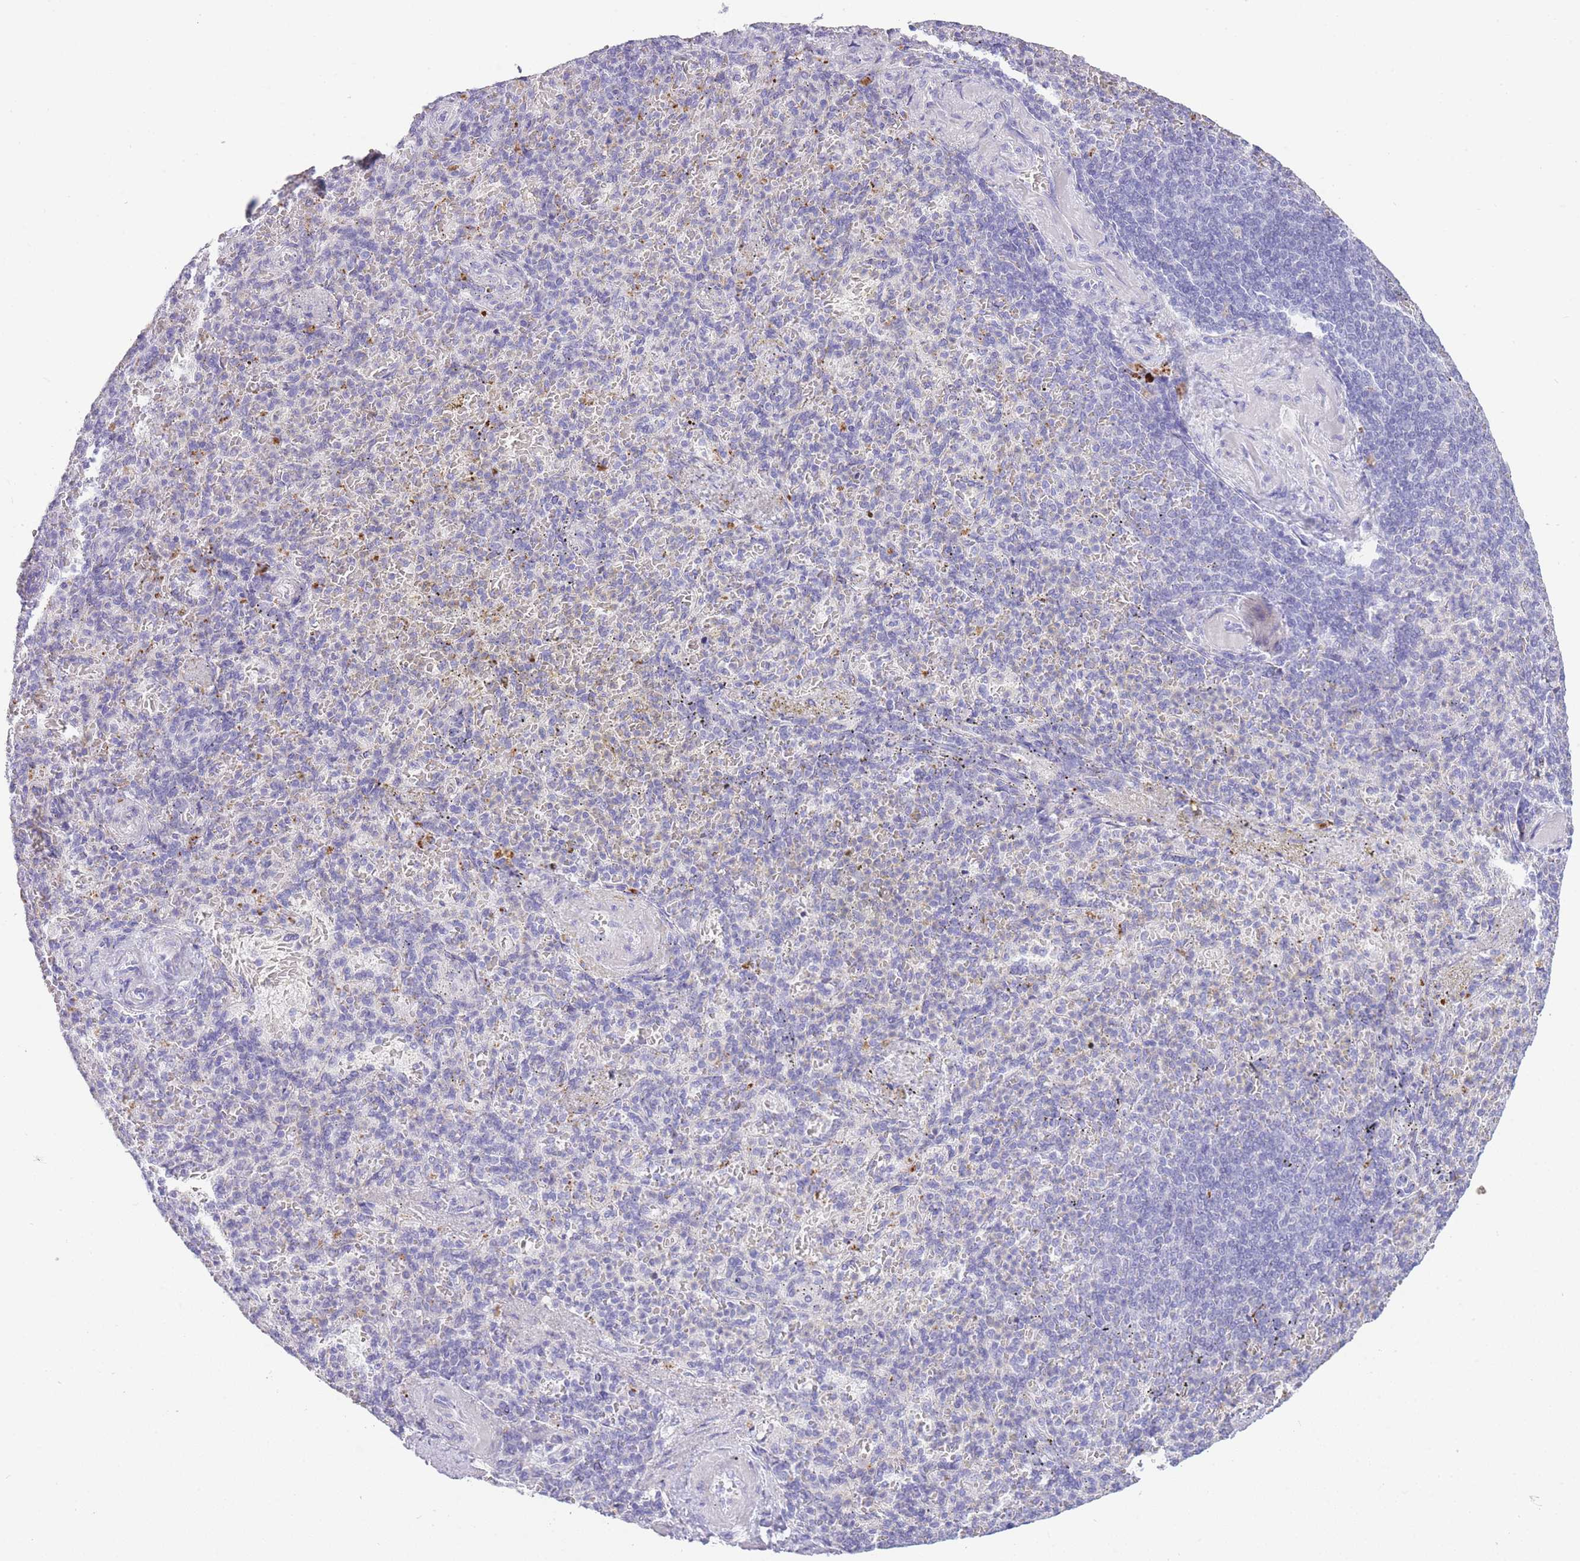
{"staining": {"intensity": "negative", "quantity": "none", "location": "none"}, "tissue": "spleen", "cell_type": "Cells in red pulp", "image_type": "normal", "snomed": [{"axis": "morphology", "description": "Normal tissue, NOS"}, {"axis": "topography", "description": "Spleen"}], "caption": "Protein analysis of normal spleen shows no significant positivity in cells in red pulp.", "gene": "RHO", "patient": {"sex": "female", "age": 74}}